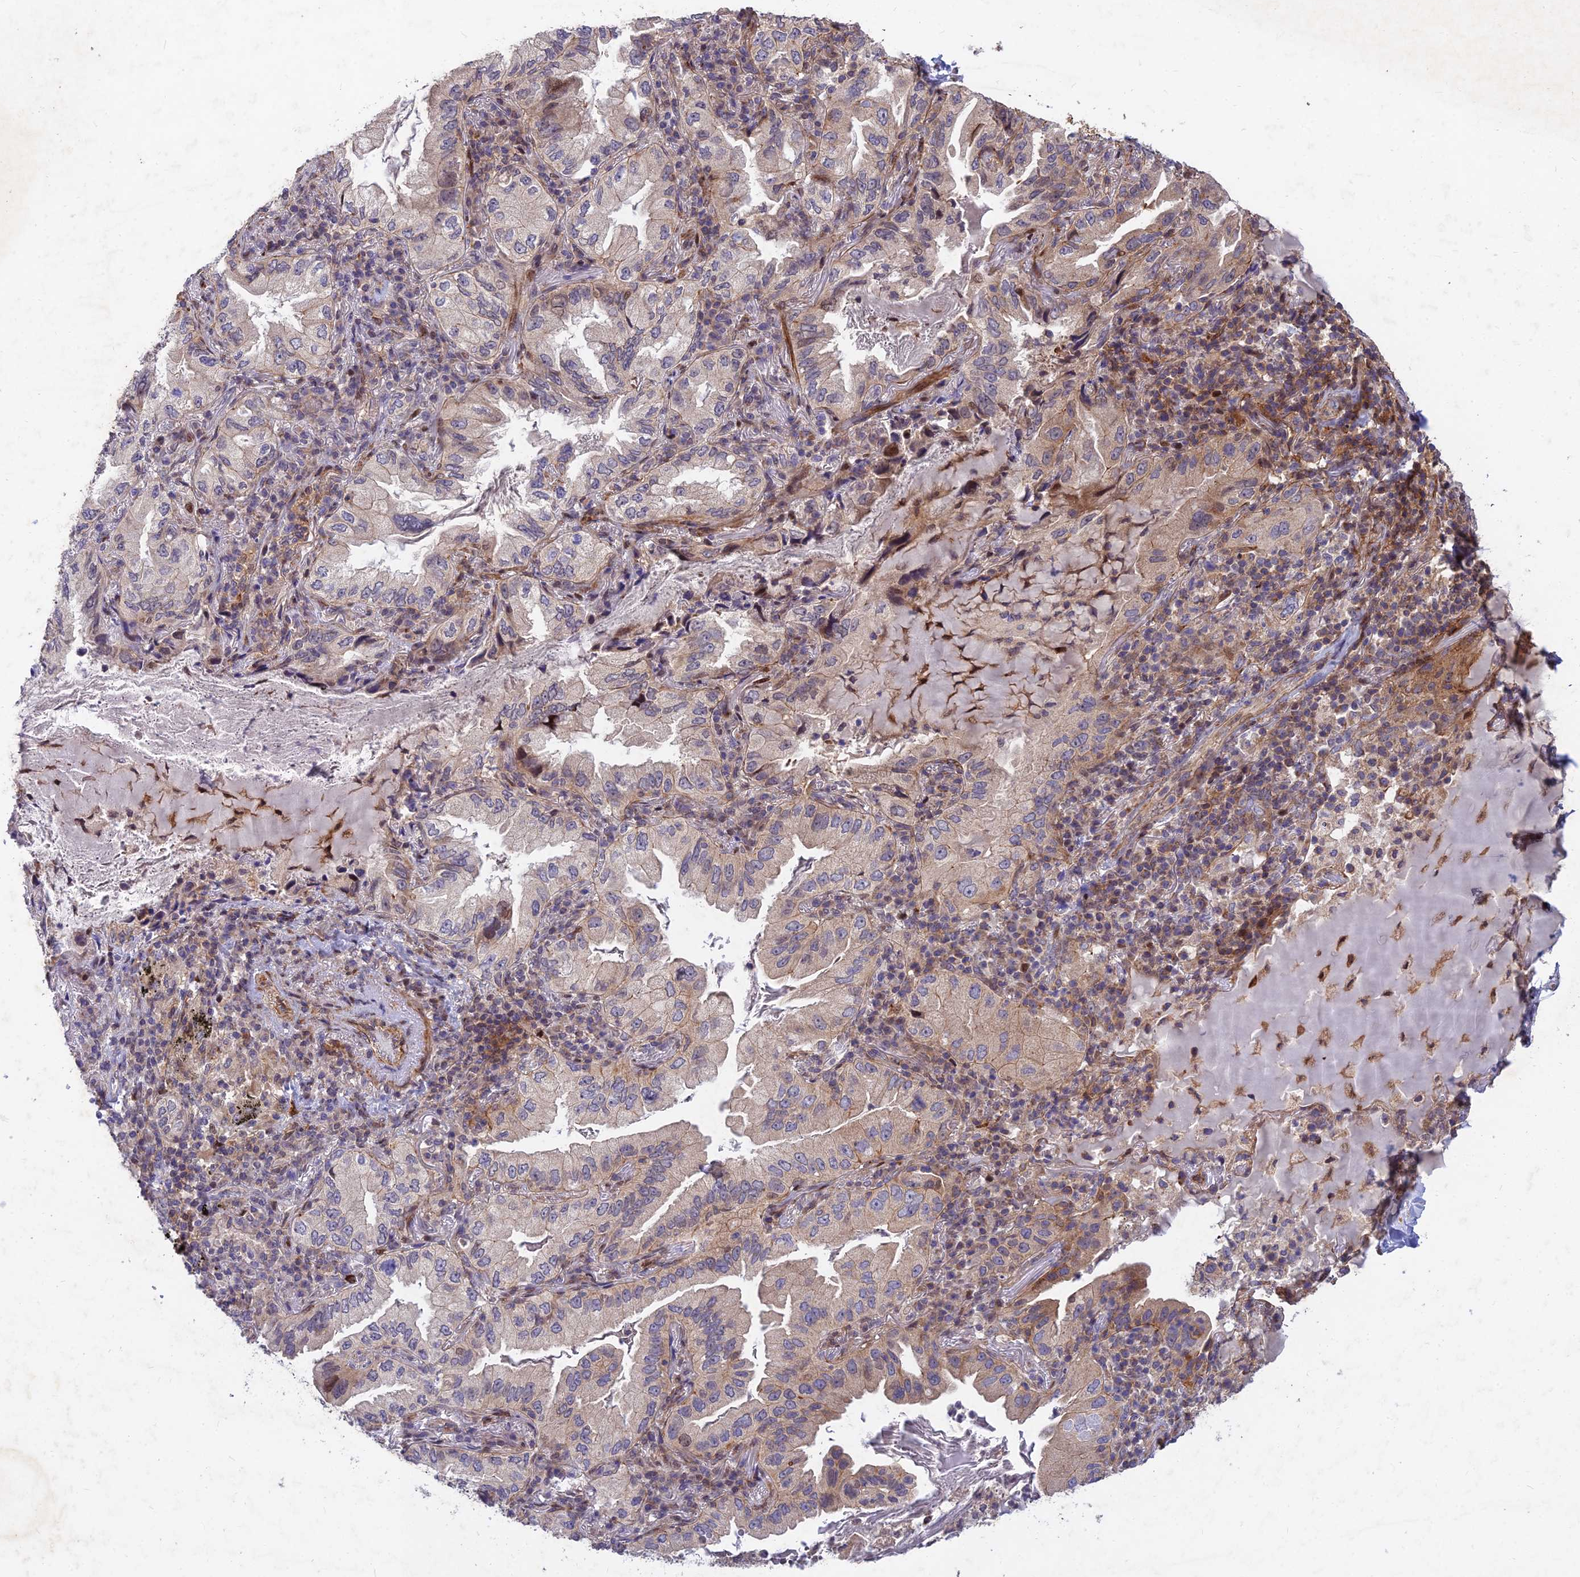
{"staining": {"intensity": "moderate", "quantity": "<25%", "location": "nuclear"}, "tissue": "lung cancer", "cell_type": "Tumor cells", "image_type": "cancer", "snomed": [{"axis": "morphology", "description": "Adenocarcinoma, NOS"}, {"axis": "topography", "description": "Lung"}], "caption": "Human lung cancer stained for a protein (brown) exhibits moderate nuclear positive staining in approximately <25% of tumor cells.", "gene": "RELCH", "patient": {"sex": "female", "age": 69}}